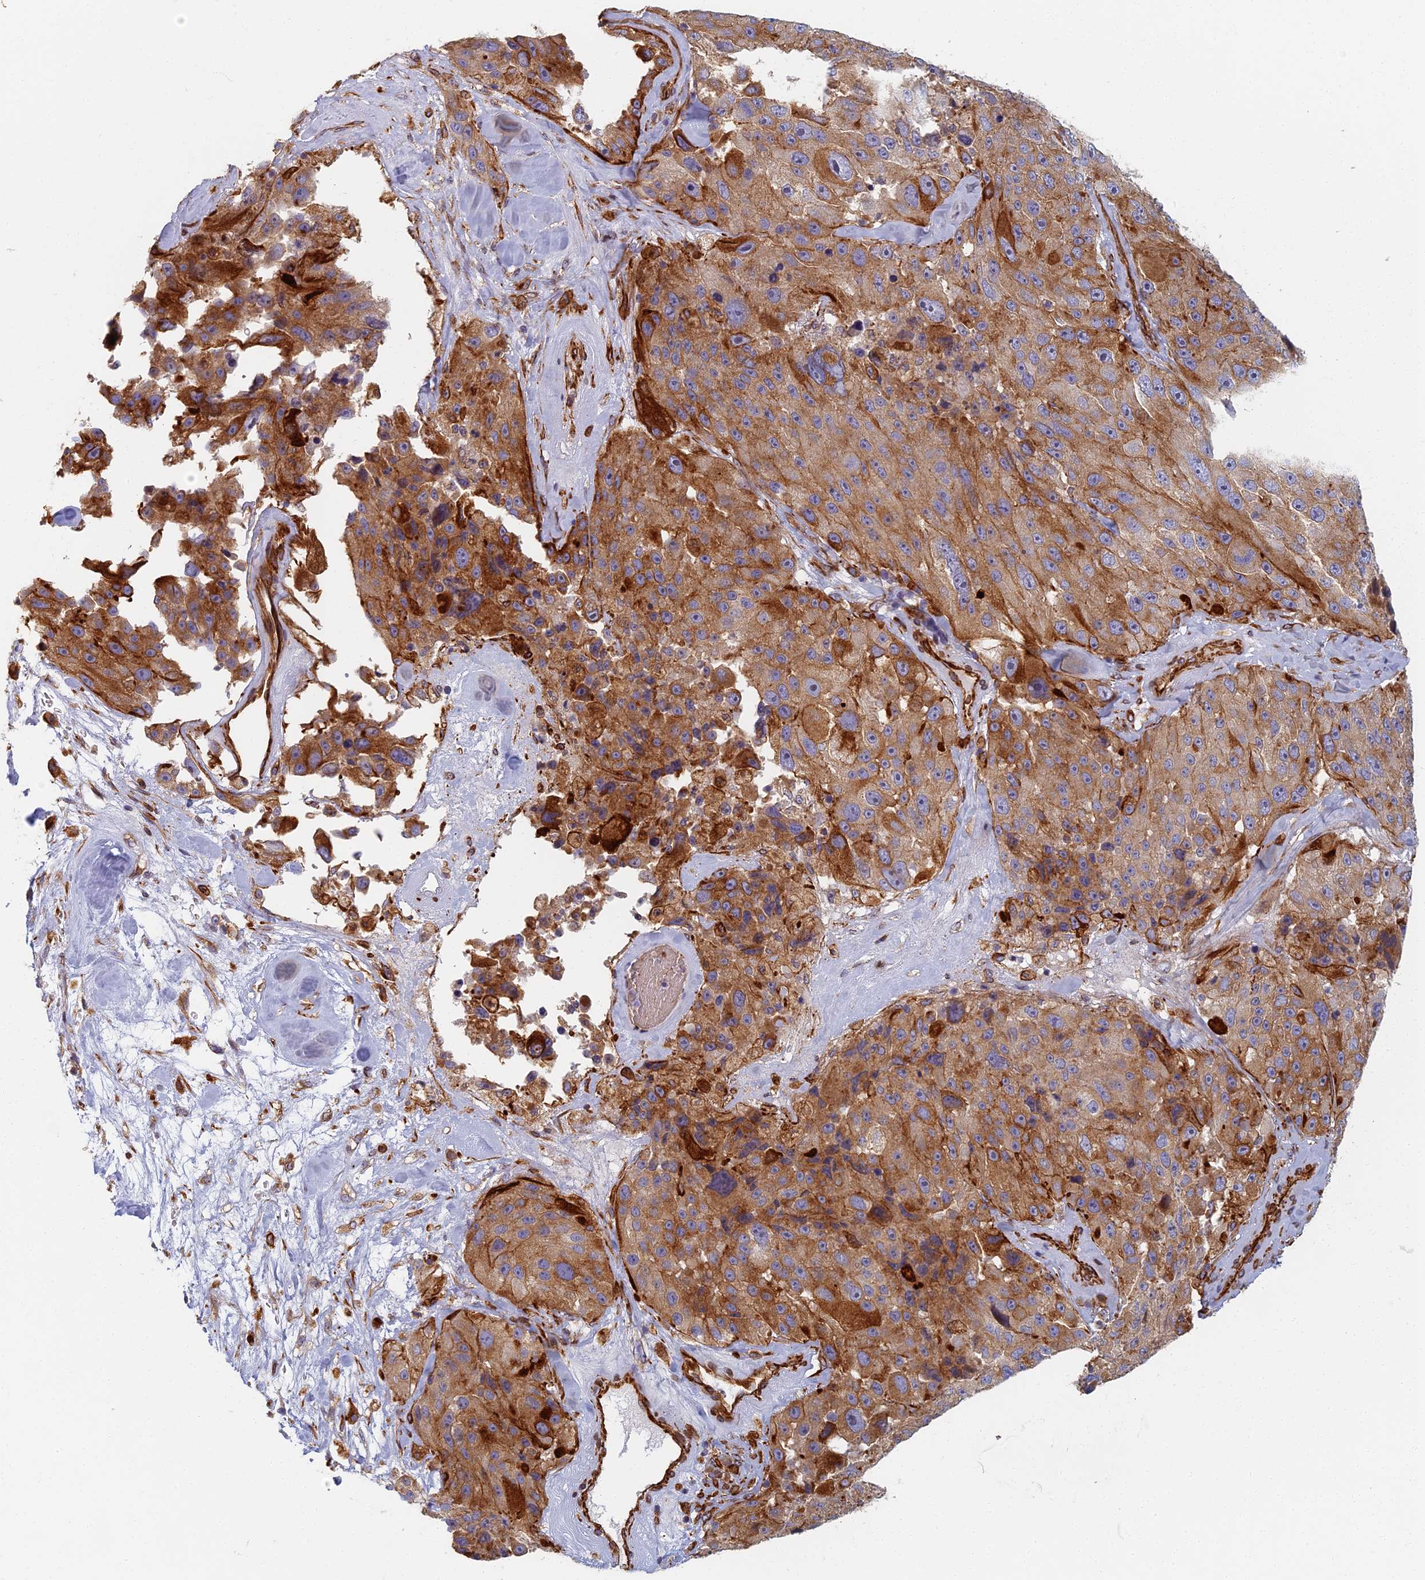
{"staining": {"intensity": "moderate", "quantity": ">75%", "location": "cytoplasmic/membranous"}, "tissue": "melanoma", "cell_type": "Tumor cells", "image_type": "cancer", "snomed": [{"axis": "morphology", "description": "Malignant melanoma, Metastatic site"}, {"axis": "topography", "description": "Lymph node"}], "caption": "This image shows immunohistochemistry staining of human malignant melanoma (metastatic site), with medium moderate cytoplasmic/membranous staining in about >75% of tumor cells.", "gene": "ABCB10", "patient": {"sex": "male", "age": 62}}